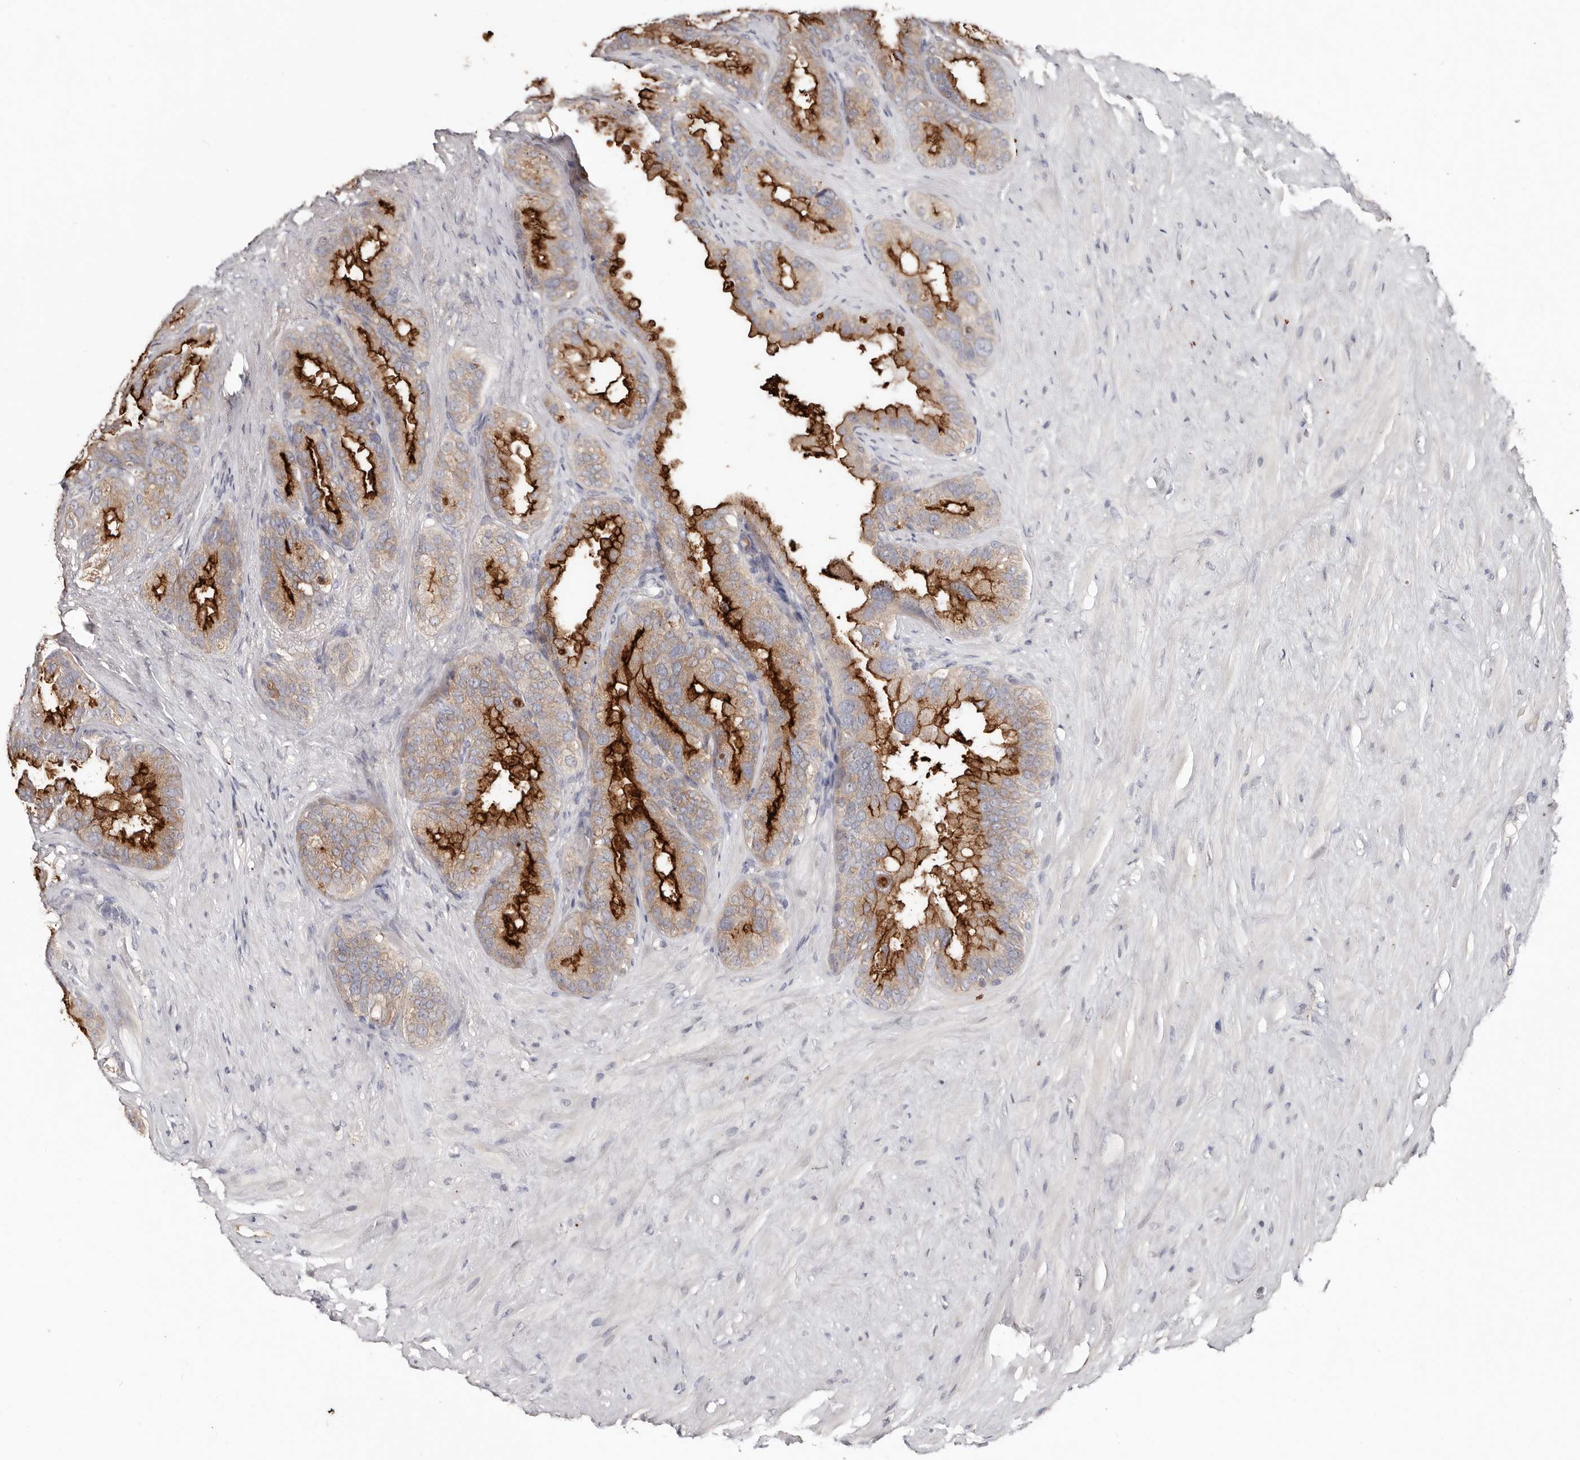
{"staining": {"intensity": "strong", "quantity": ">75%", "location": "cytoplasmic/membranous"}, "tissue": "seminal vesicle", "cell_type": "Glandular cells", "image_type": "normal", "snomed": [{"axis": "morphology", "description": "Normal tissue, NOS"}, {"axis": "topography", "description": "Seminal veicle"}], "caption": "Protein expression analysis of unremarkable human seminal vesicle reveals strong cytoplasmic/membranous expression in approximately >75% of glandular cells. (Stains: DAB (3,3'-diaminobenzidine) in brown, nuclei in blue, Microscopy: brightfield microscopy at high magnification).", "gene": "SLC39A2", "patient": {"sex": "male", "age": 80}}